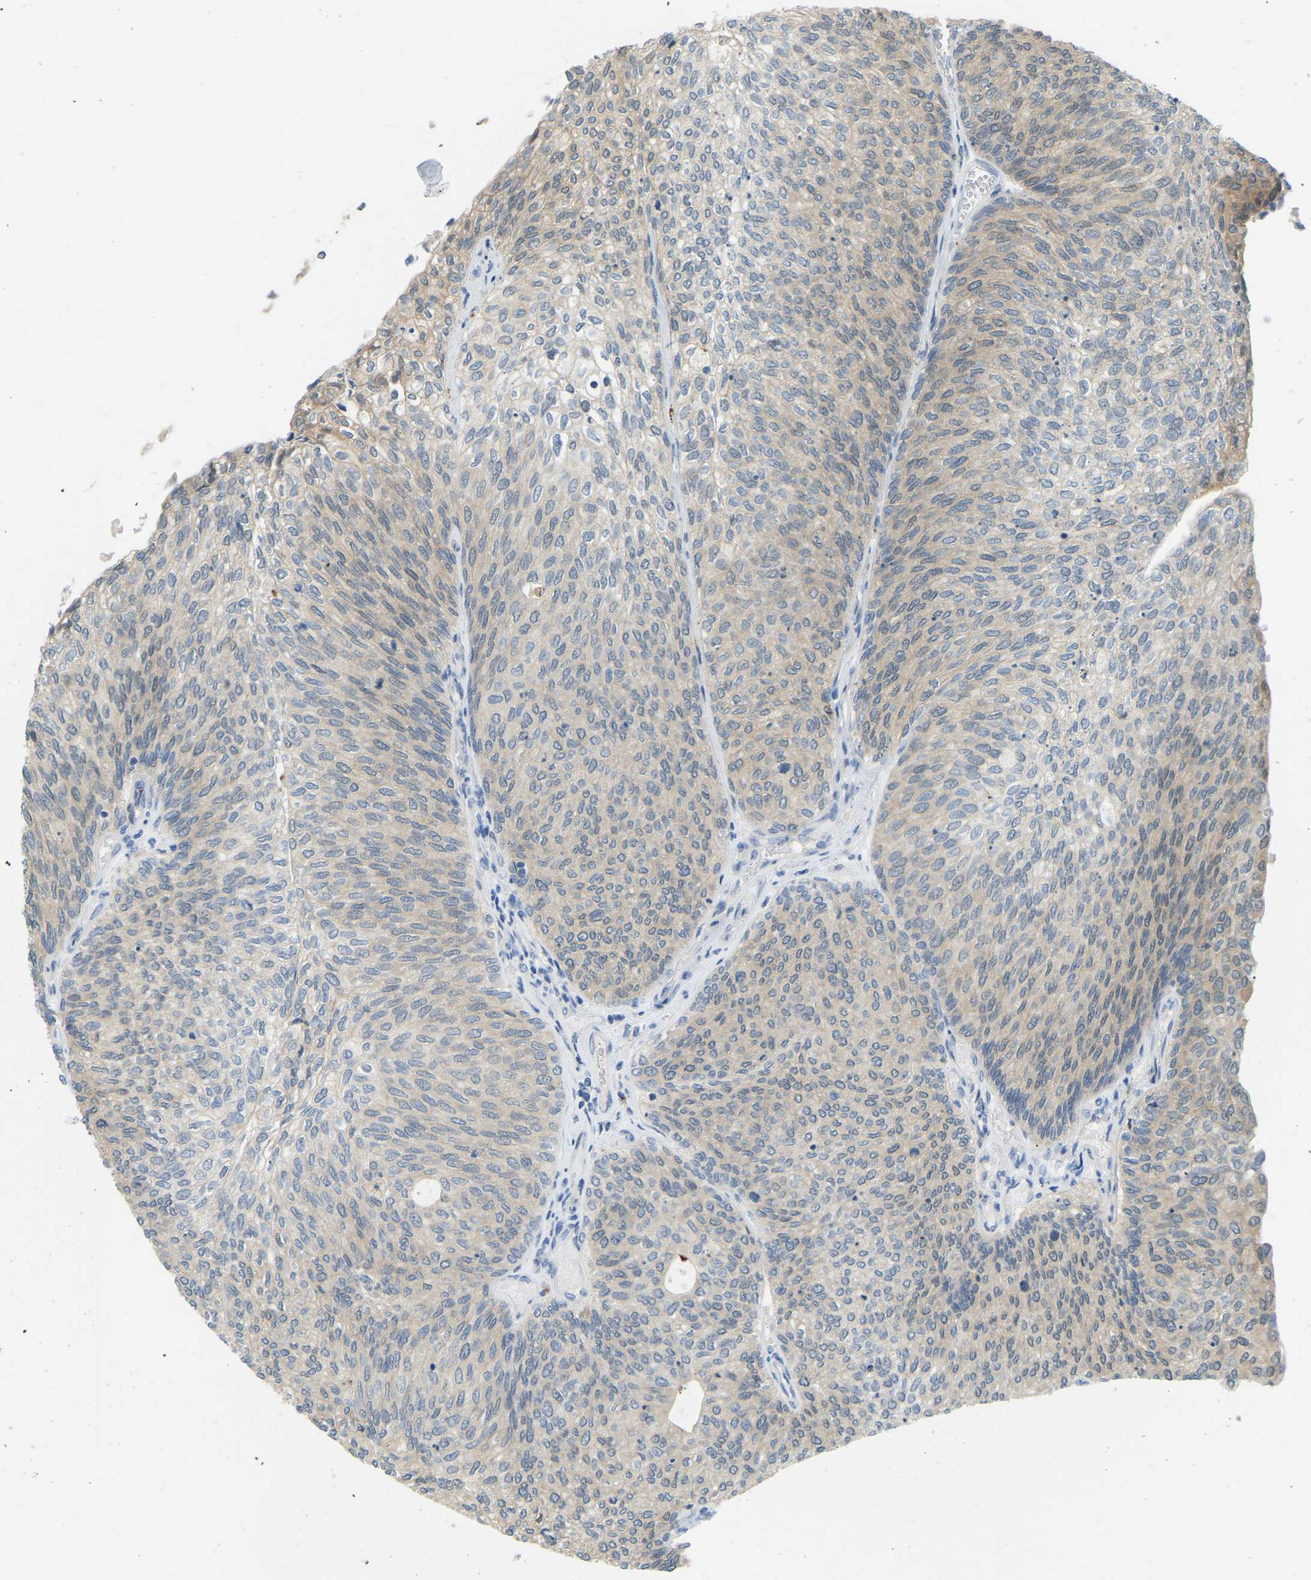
{"staining": {"intensity": "weak", "quantity": ">75%", "location": "cytoplasmic/membranous"}, "tissue": "urothelial cancer", "cell_type": "Tumor cells", "image_type": "cancer", "snomed": [{"axis": "morphology", "description": "Urothelial carcinoma, Low grade"}, {"axis": "topography", "description": "Urinary bladder"}], "caption": "Immunohistochemistry (IHC) of human urothelial carcinoma (low-grade) shows low levels of weak cytoplasmic/membranous staining in approximately >75% of tumor cells.", "gene": "NME8", "patient": {"sex": "female", "age": 79}}